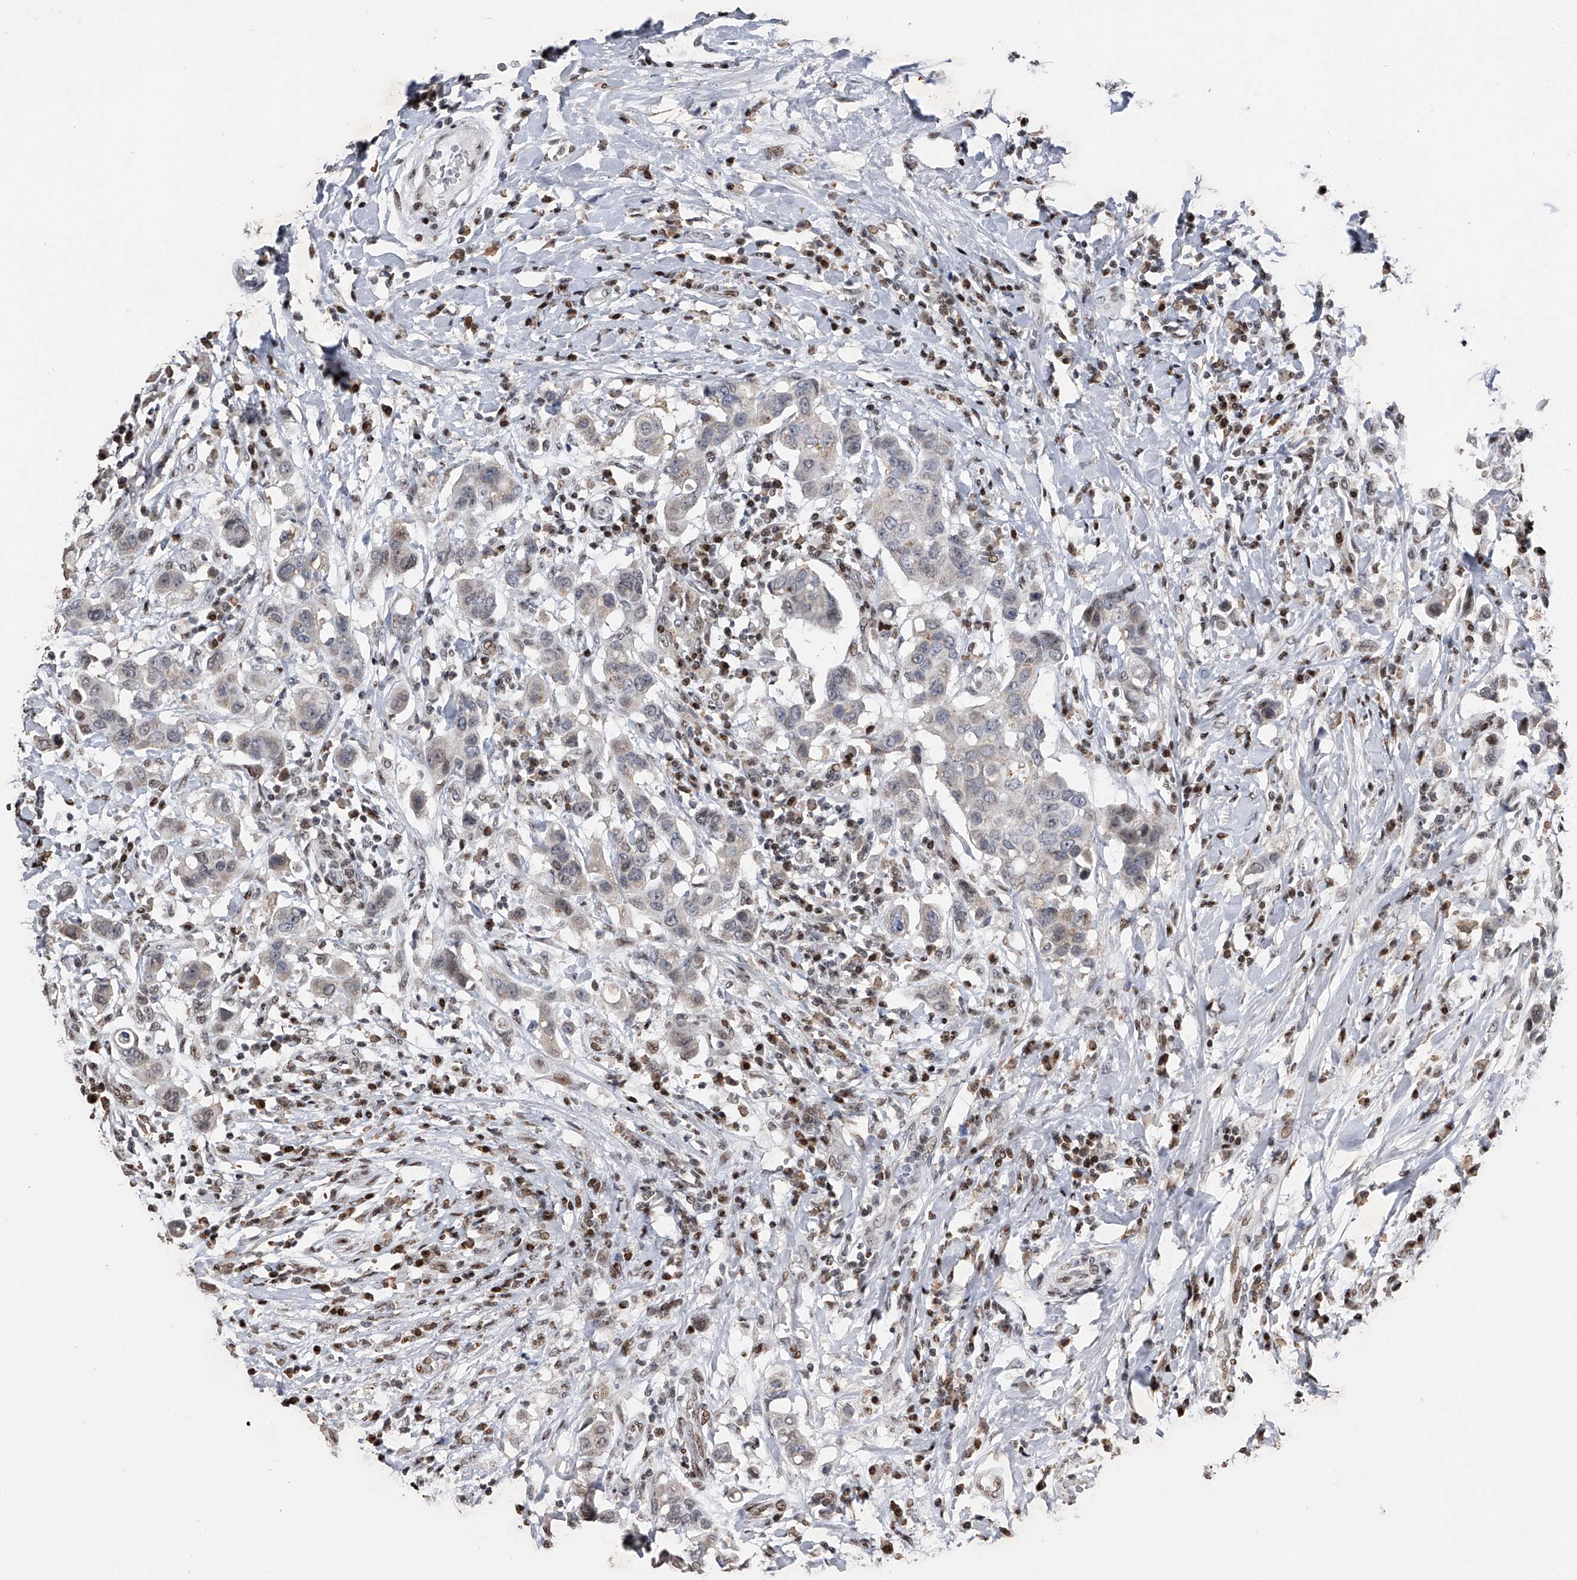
{"staining": {"intensity": "negative", "quantity": "none", "location": "none"}, "tissue": "breast cancer", "cell_type": "Tumor cells", "image_type": "cancer", "snomed": [{"axis": "morphology", "description": "Duct carcinoma"}, {"axis": "topography", "description": "Breast"}], "caption": "This is an immunohistochemistry (IHC) histopathology image of human intraductal carcinoma (breast). There is no expression in tumor cells.", "gene": "RWDD2A", "patient": {"sex": "female", "age": 27}}